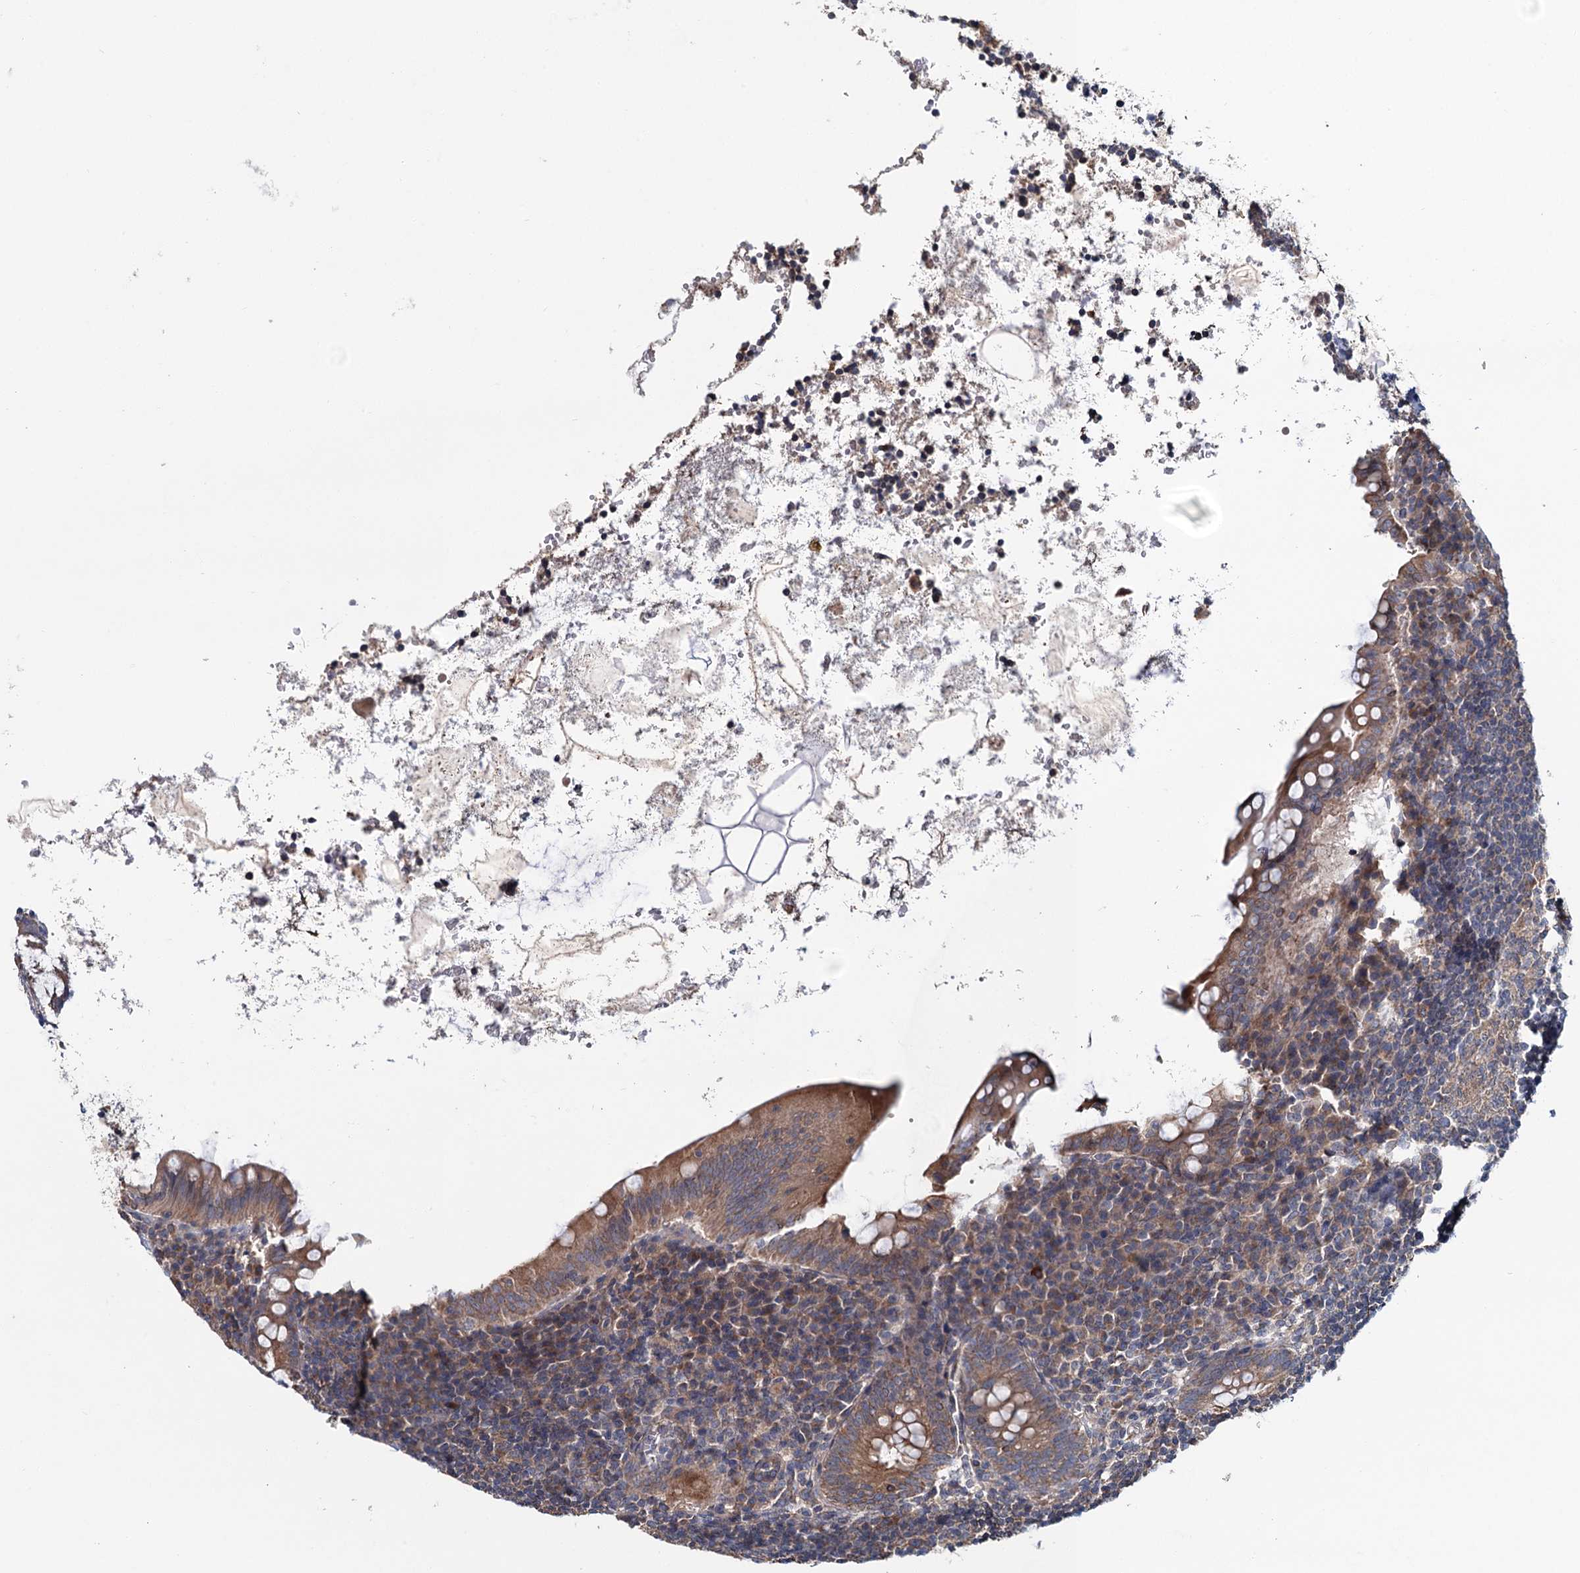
{"staining": {"intensity": "moderate", "quantity": ">75%", "location": "cytoplasmic/membranous"}, "tissue": "appendix", "cell_type": "Glandular cells", "image_type": "normal", "snomed": [{"axis": "morphology", "description": "Normal tissue, NOS"}, {"axis": "topography", "description": "Appendix"}], "caption": "Protein staining displays moderate cytoplasmic/membranous expression in approximately >75% of glandular cells in benign appendix. (Stains: DAB in brown, nuclei in blue, Microscopy: brightfield microscopy at high magnification).", "gene": "MTRR", "patient": {"sex": "female", "age": 33}}